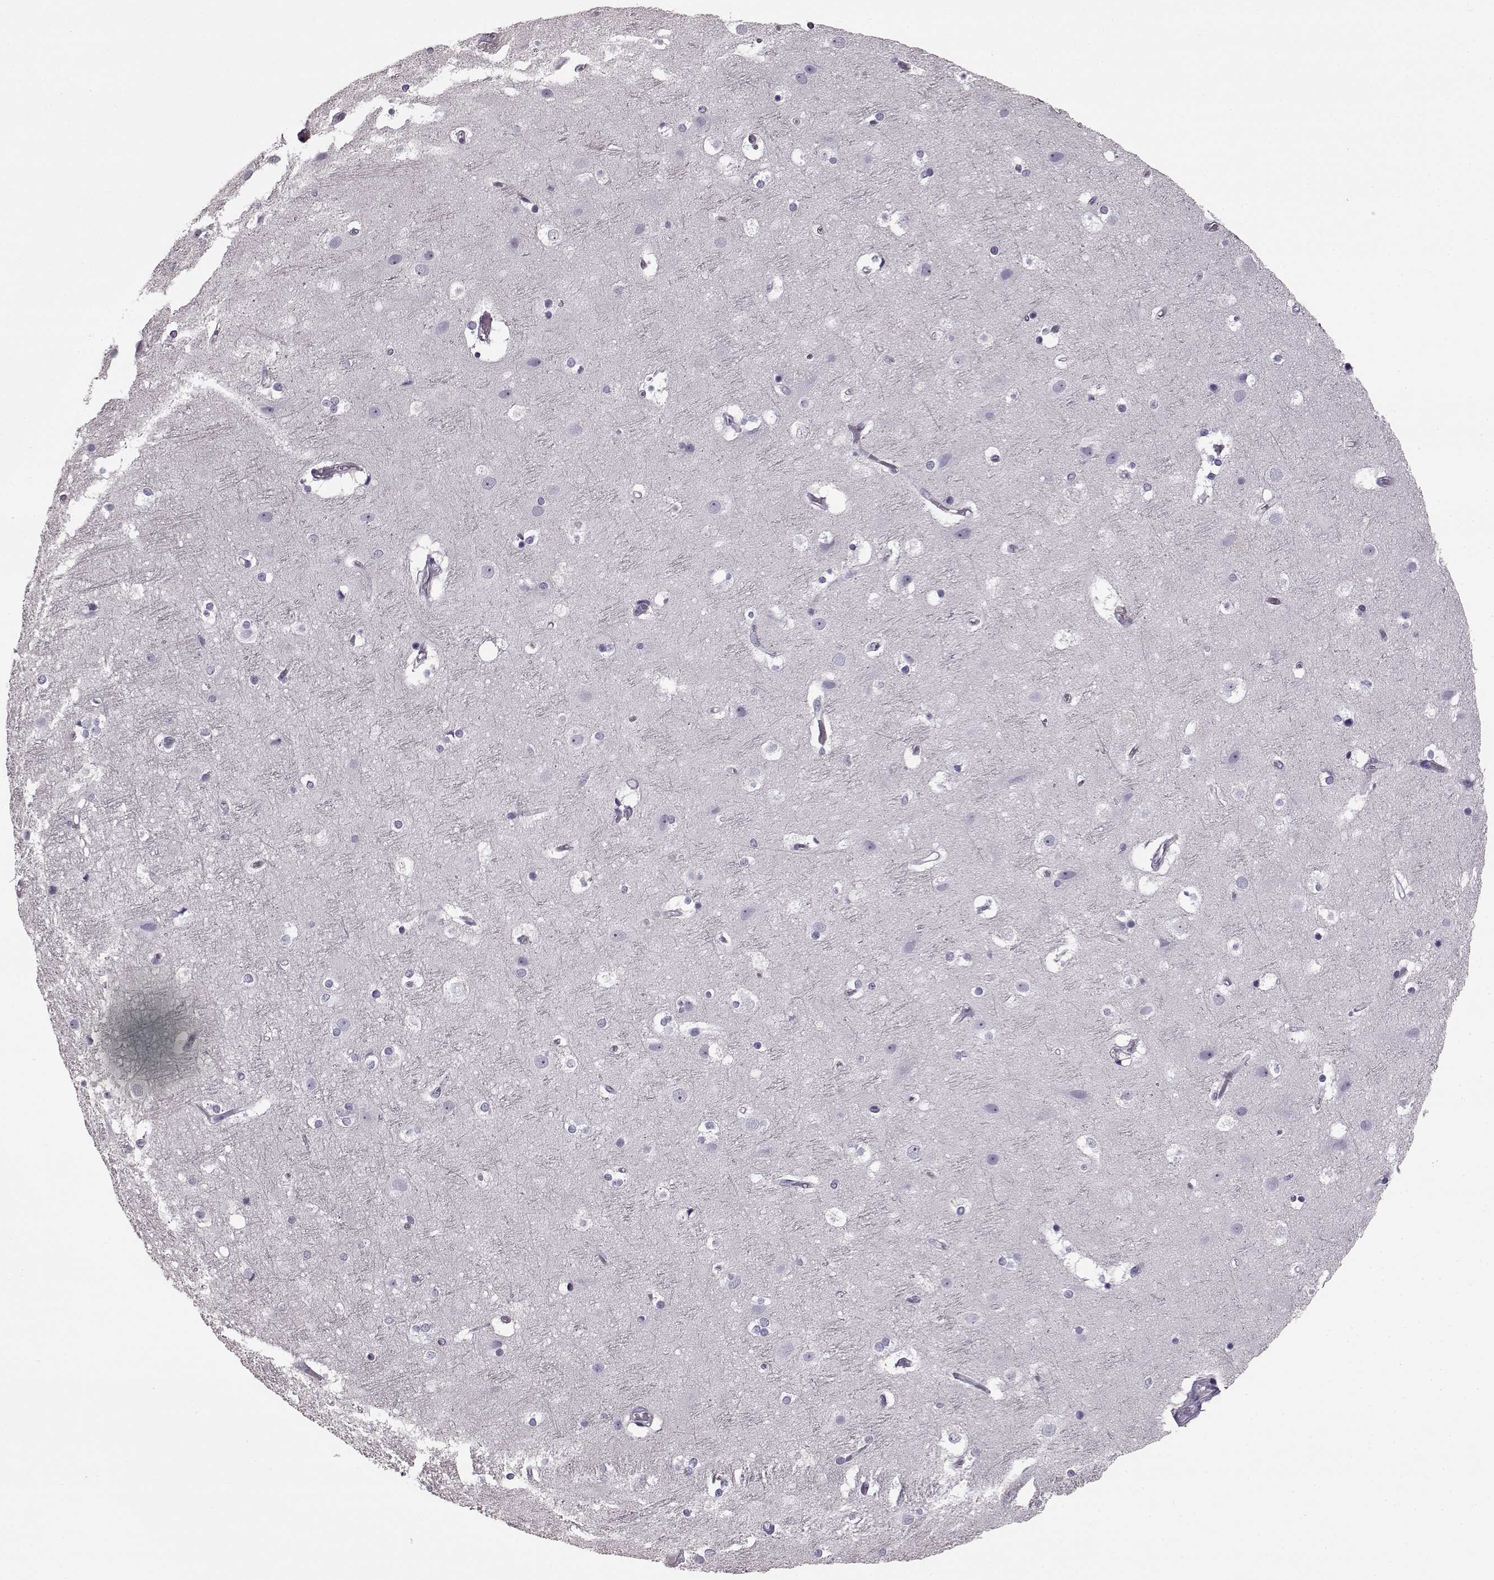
{"staining": {"intensity": "negative", "quantity": "none", "location": "none"}, "tissue": "cerebral cortex", "cell_type": "Endothelial cells", "image_type": "normal", "snomed": [{"axis": "morphology", "description": "Normal tissue, NOS"}, {"axis": "topography", "description": "Cerebral cortex"}], "caption": "The immunohistochemistry image has no significant staining in endothelial cells of cerebral cortex.", "gene": "PRPH2", "patient": {"sex": "female", "age": 52}}